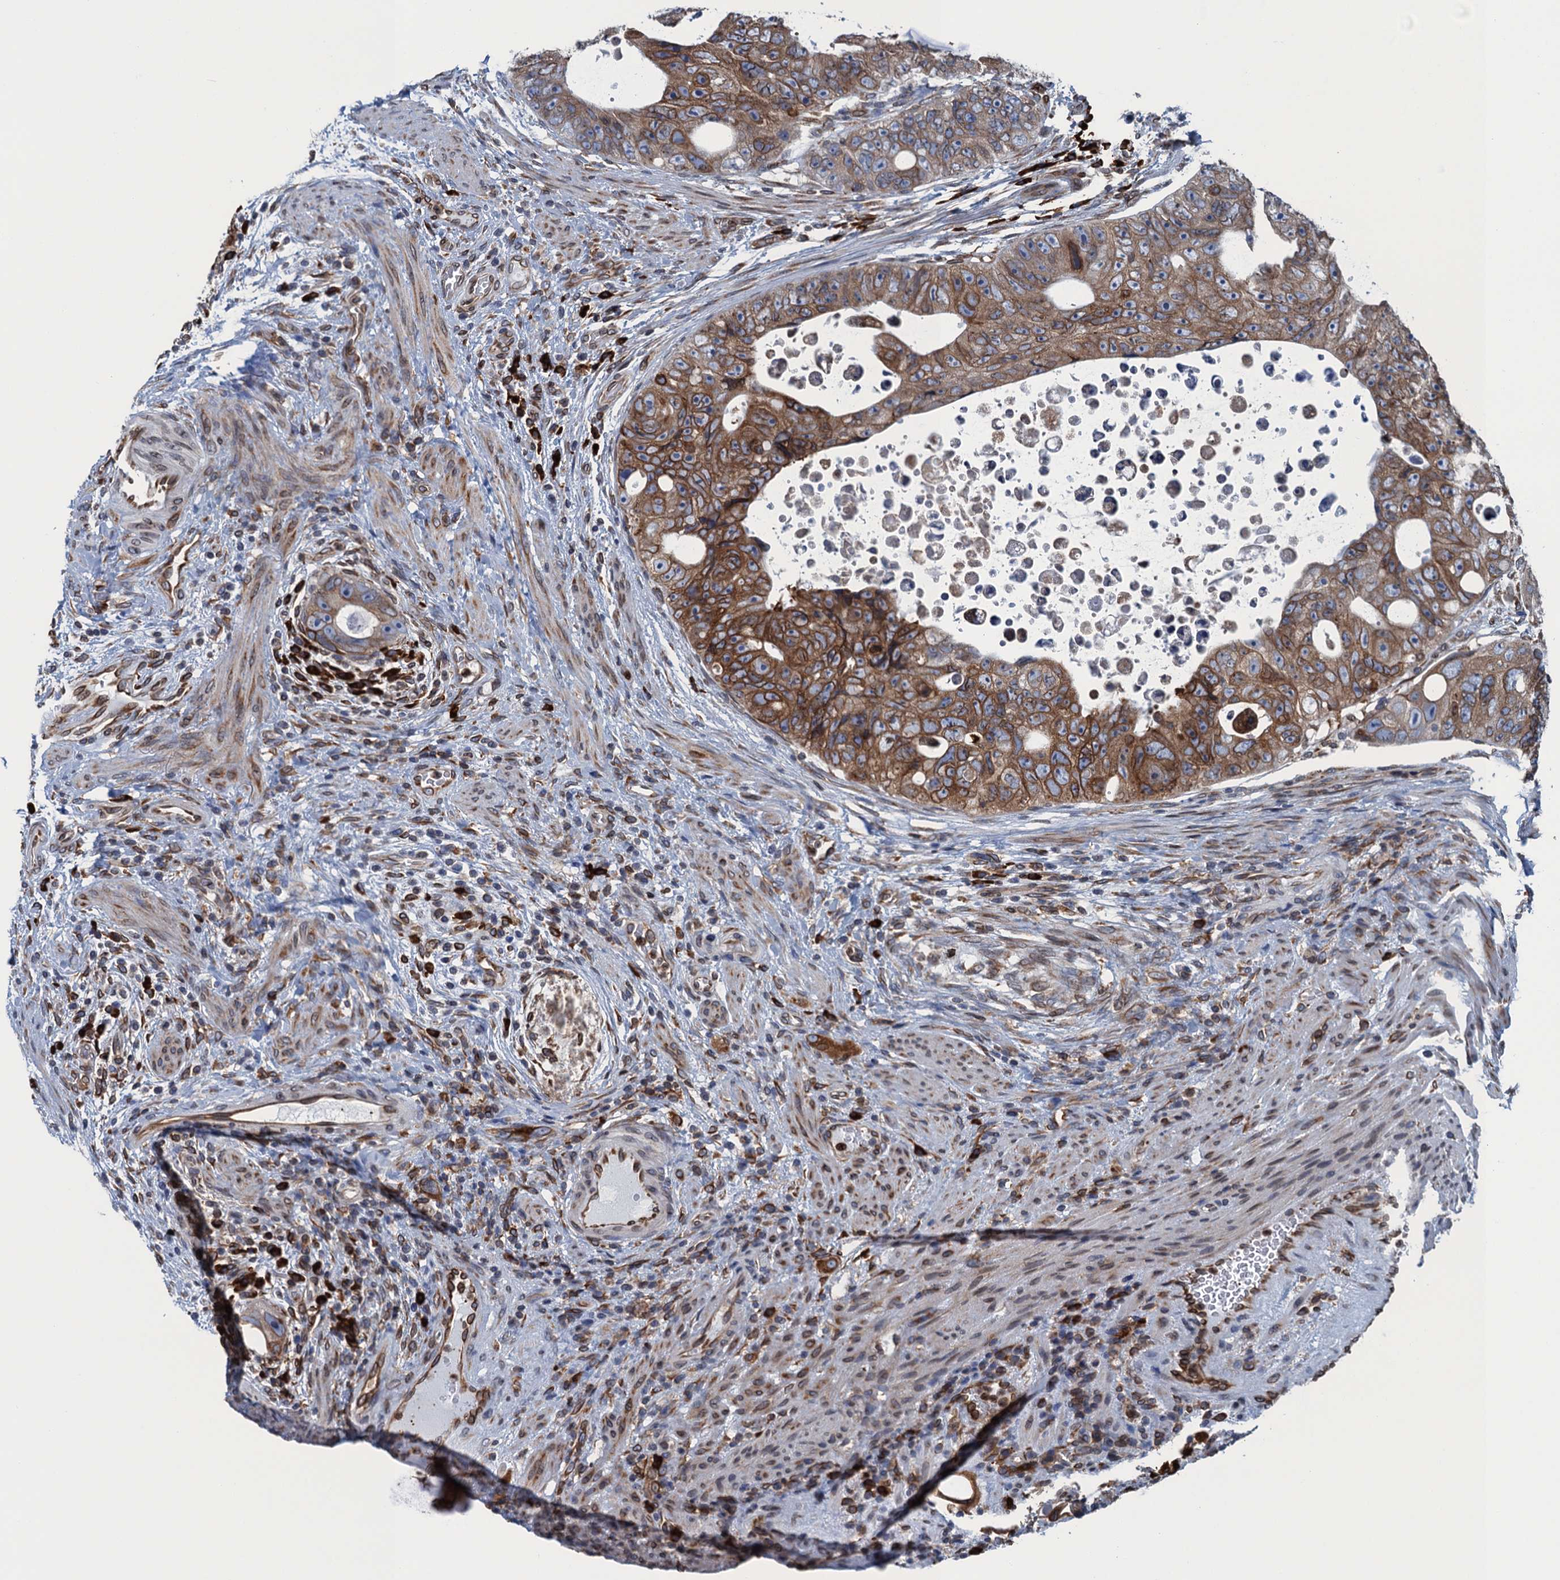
{"staining": {"intensity": "moderate", "quantity": ">75%", "location": "cytoplasmic/membranous"}, "tissue": "colorectal cancer", "cell_type": "Tumor cells", "image_type": "cancer", "snomed": [{"axis": "morphology", "description": "Adenocarcinoma, NOS"}, {"axis": "topography", "description": "Rectum"}], "caption": "Colorectal cancer (adenocarcinoma) tissue shows moderate cytoplasmic/membranous staining in approximately >75% of tumor cells", "gene": "TMEM205", "patient": {"sex": "male", "age": 59}}